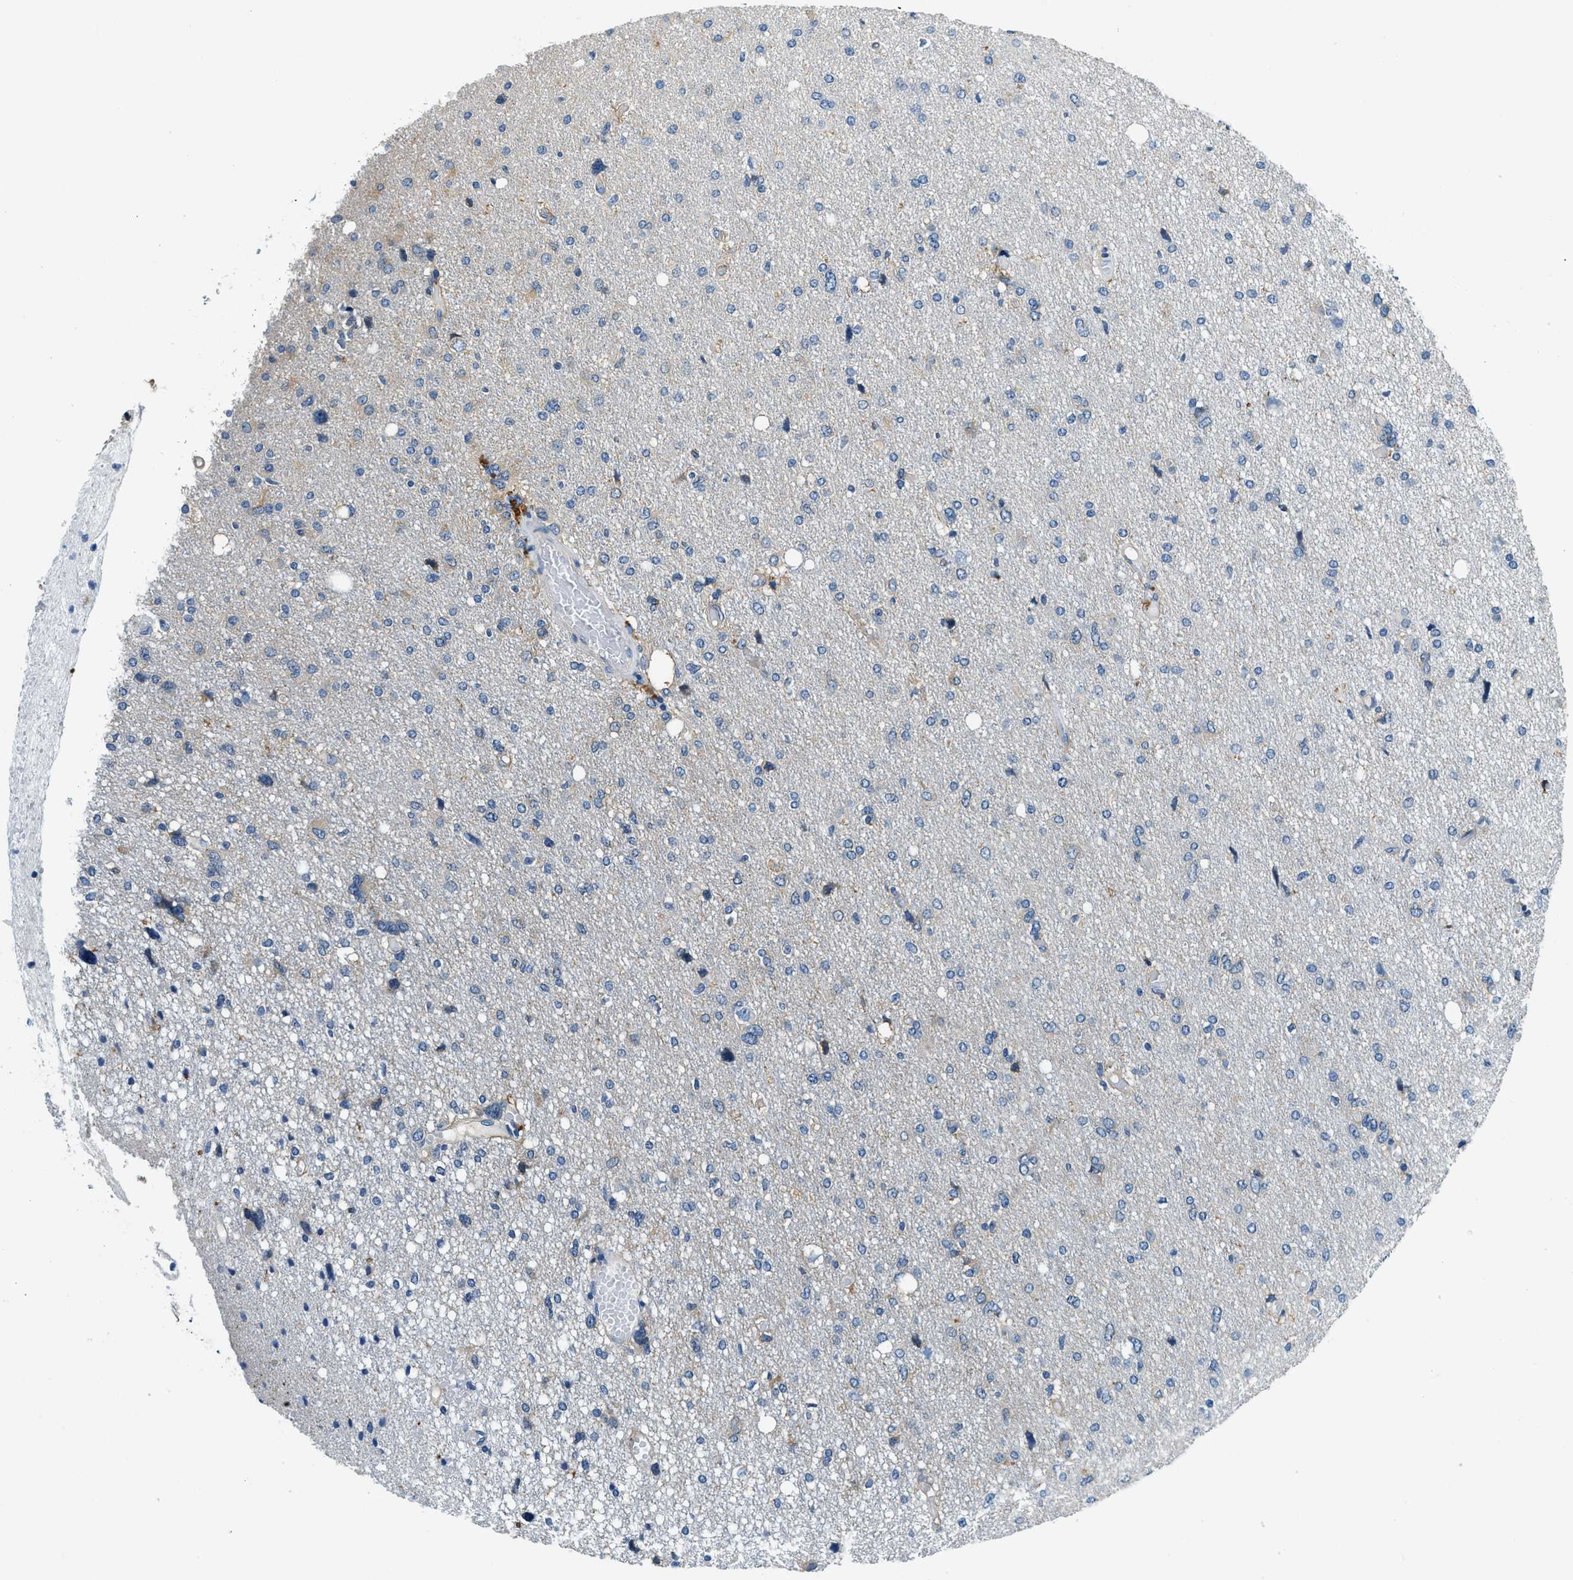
{"staining": {"intensity": "weak", "quantity": "<25%", "location": "cytoplasmic/membranous"}, "tissue": "glioma", "cell_type": "Tumor cells", "image_type": "cancer", "snomed": [{"axis": "morphology", "description": "Glioma, malignant, High grade"}, {"axis": "topography", "description": "Brain"}], "caption": "This micrograph is of glioma stained with immunohistochemistry (IHC) to label a protein in brown with the nuclei are counter-stained blue. There is no expression in tumor cells.", "gene": "TWF1", "patient": {"sex": "female", "age": 59}}